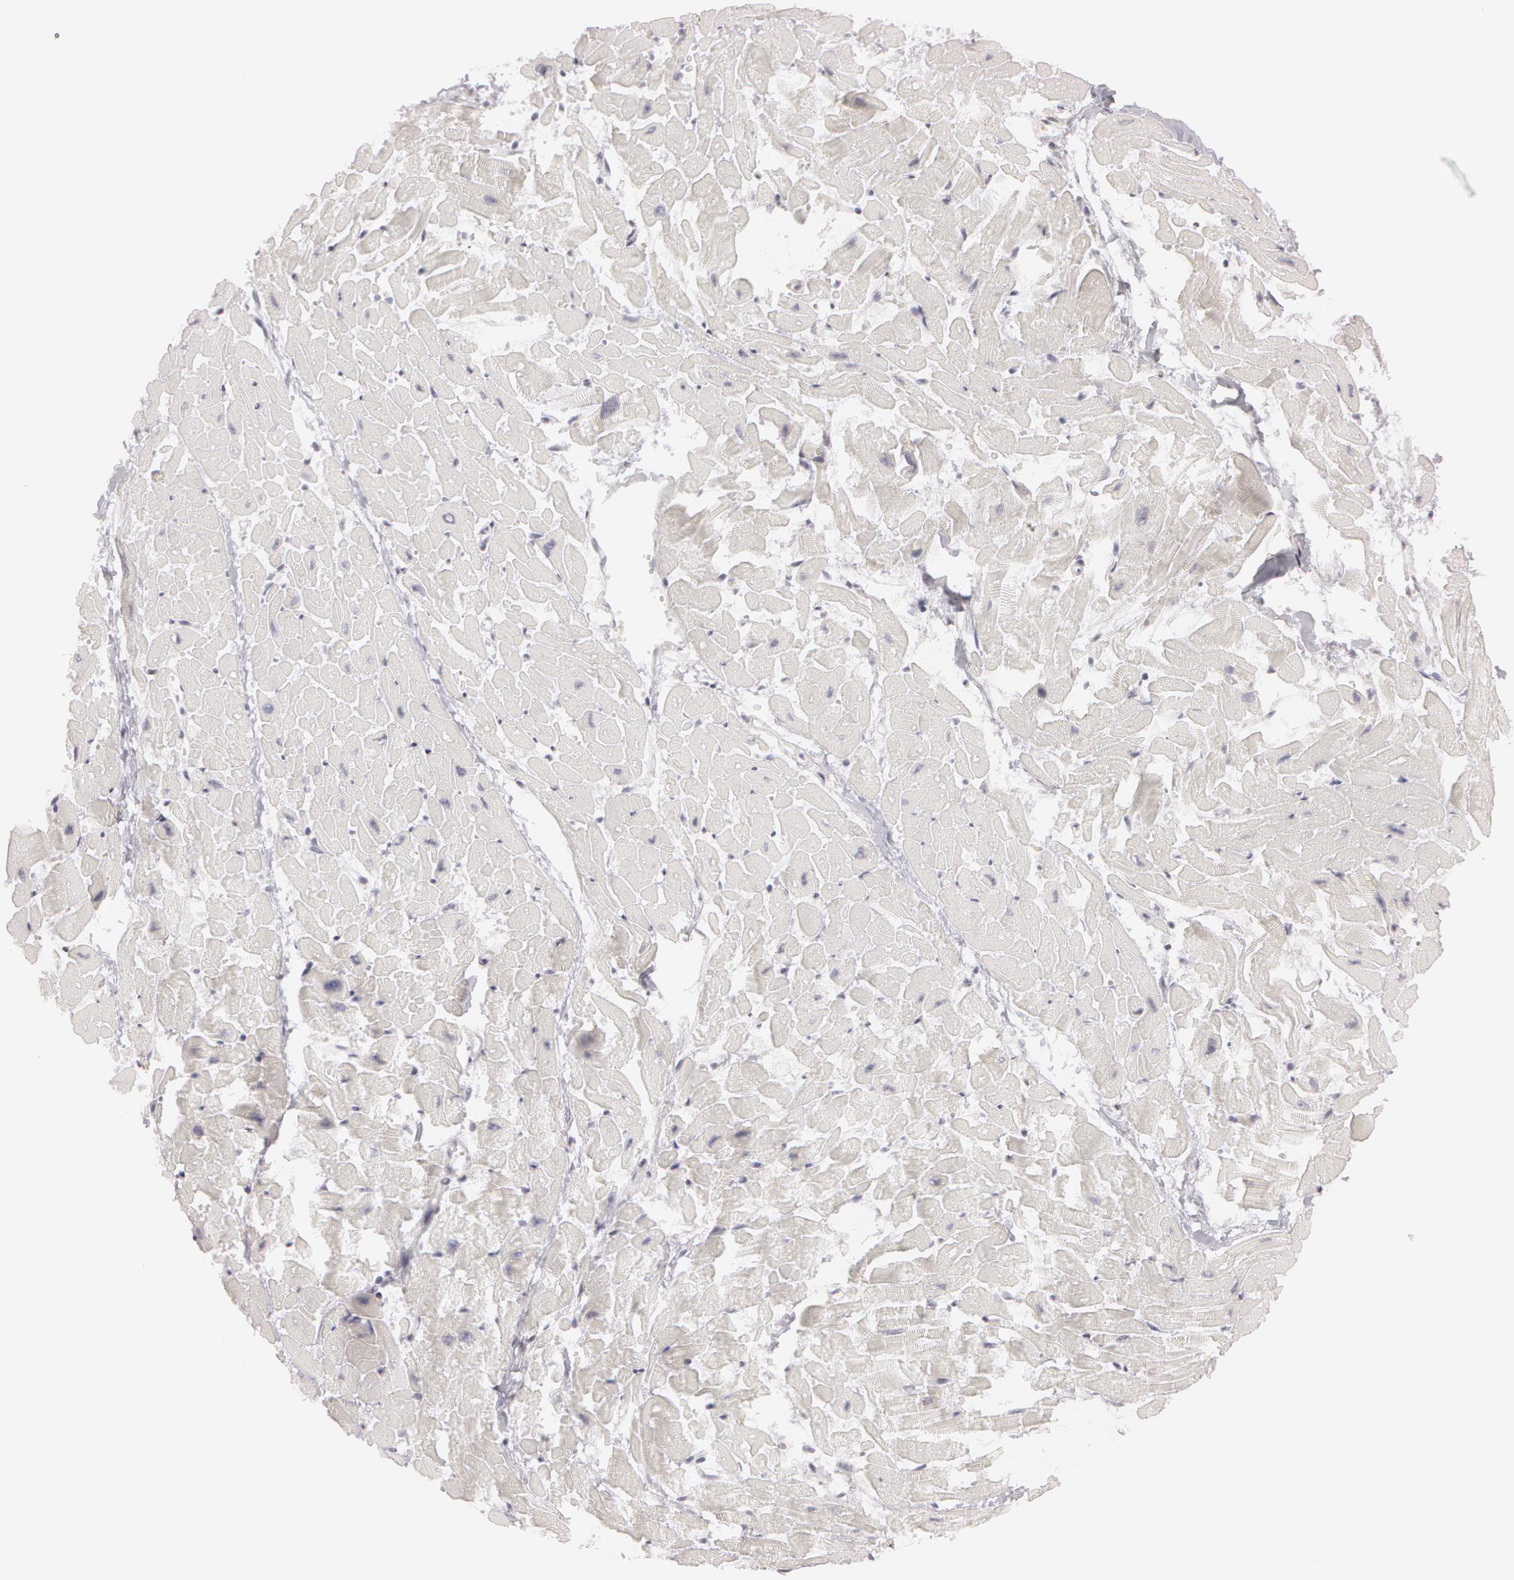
{"staining": {"intensity": "moderate", "quantity": "<25%", "location": "nuclear"}, "tissue": "heart muscle", "cell_type": "Cardiomyocytes", "image_type": "normal", "snomed": [{"axis": "morphology", "description": "Normal tissue, NOS"}, {"axis": "topography", "description": "Heart"}], "caption": "IHC (DAB (3,3'-diaminobenzidine)) staining of benign human heart muscle demonstrates moderate nuclear protein positivity in about <25% of cardiomyocytes. The staining was performed using DAB, with brown indicating positive protein expression. Nuclei are stained blue with hematoxylin.", "gene": "FBL", "patient": {"sex": "female", "age": 19}}